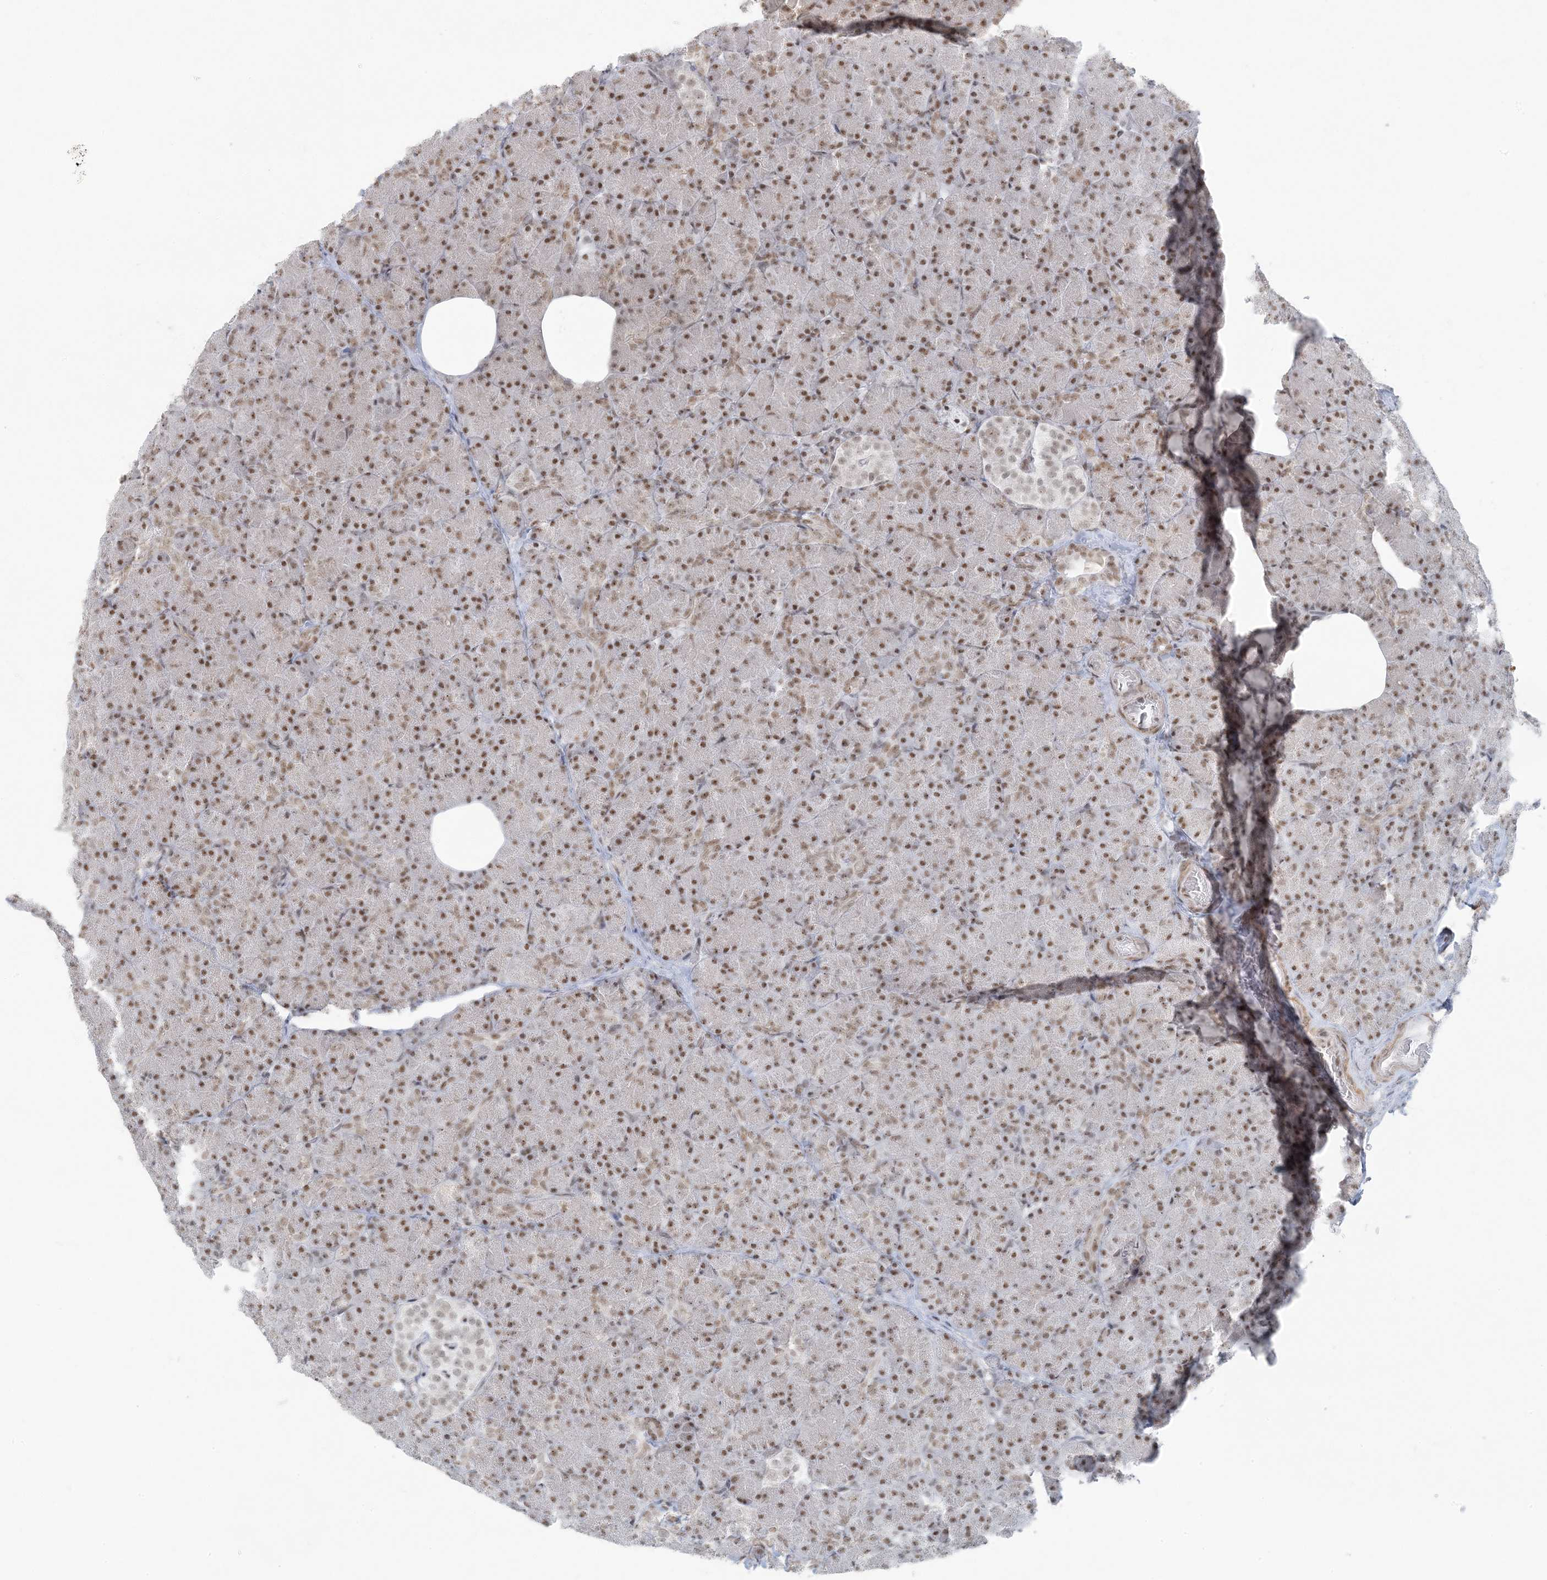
{"staining": {"intensity": "moderate", "quantity": ">75%", "location": "nuclear"}, "tissue": "pancreas", "cell_type": "Exocrine glandular cells", "image_type": "normal", "snomed": [{"axis": "morphology", "description": "Normal tissue, NOS"}, {"axis": "topography", "description": "Pancreas"}], "caption": "An immunohistochemistry image of benign tissue is shown. Protein staining in brown labels moderate nuclear positivity in pancreas within exocrine glandular cells.", "gene": "ZNF787", "patient": {"sex": "female", "age": 43}}